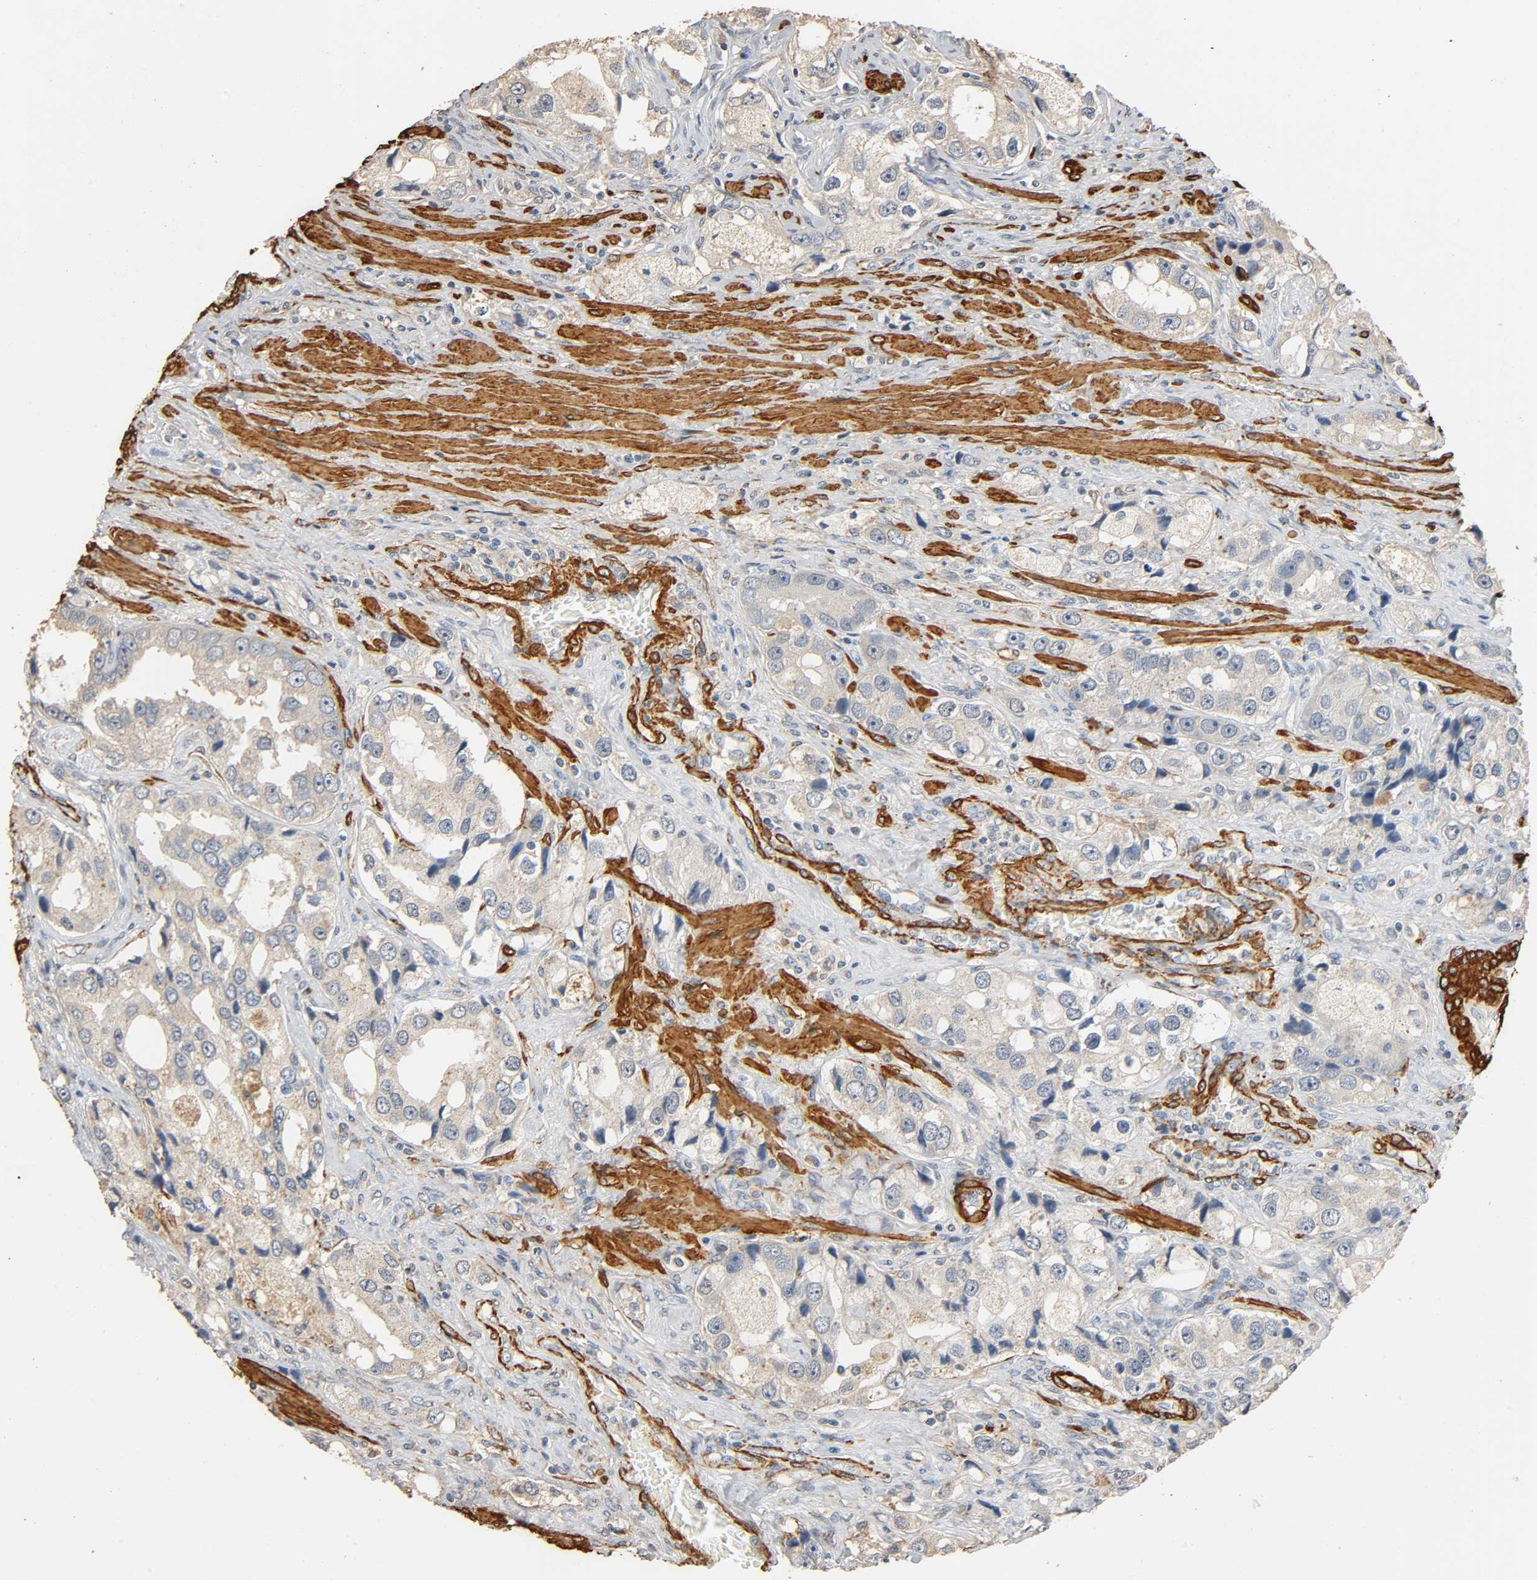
{"staining": {"intensity": "weak", "quantity": ">75%", "location": "cytoplasmic/membranous"}, "tissue": "prostate cancer", "cell_type": "Tumor cells", "image_type": "cancer", "snomed": [{"axis": "morphology", "description": "Adenocarcinoma, High grade"}, {"axis": "topography", "description": "Prostate"}], "caption": "A brown stain shows weak cytoplasmic/membranous positivity of a protein in prostate cancer tumor cells.", "gene": "GSTA3", "patient": {"sex": "male", "age": 63}}